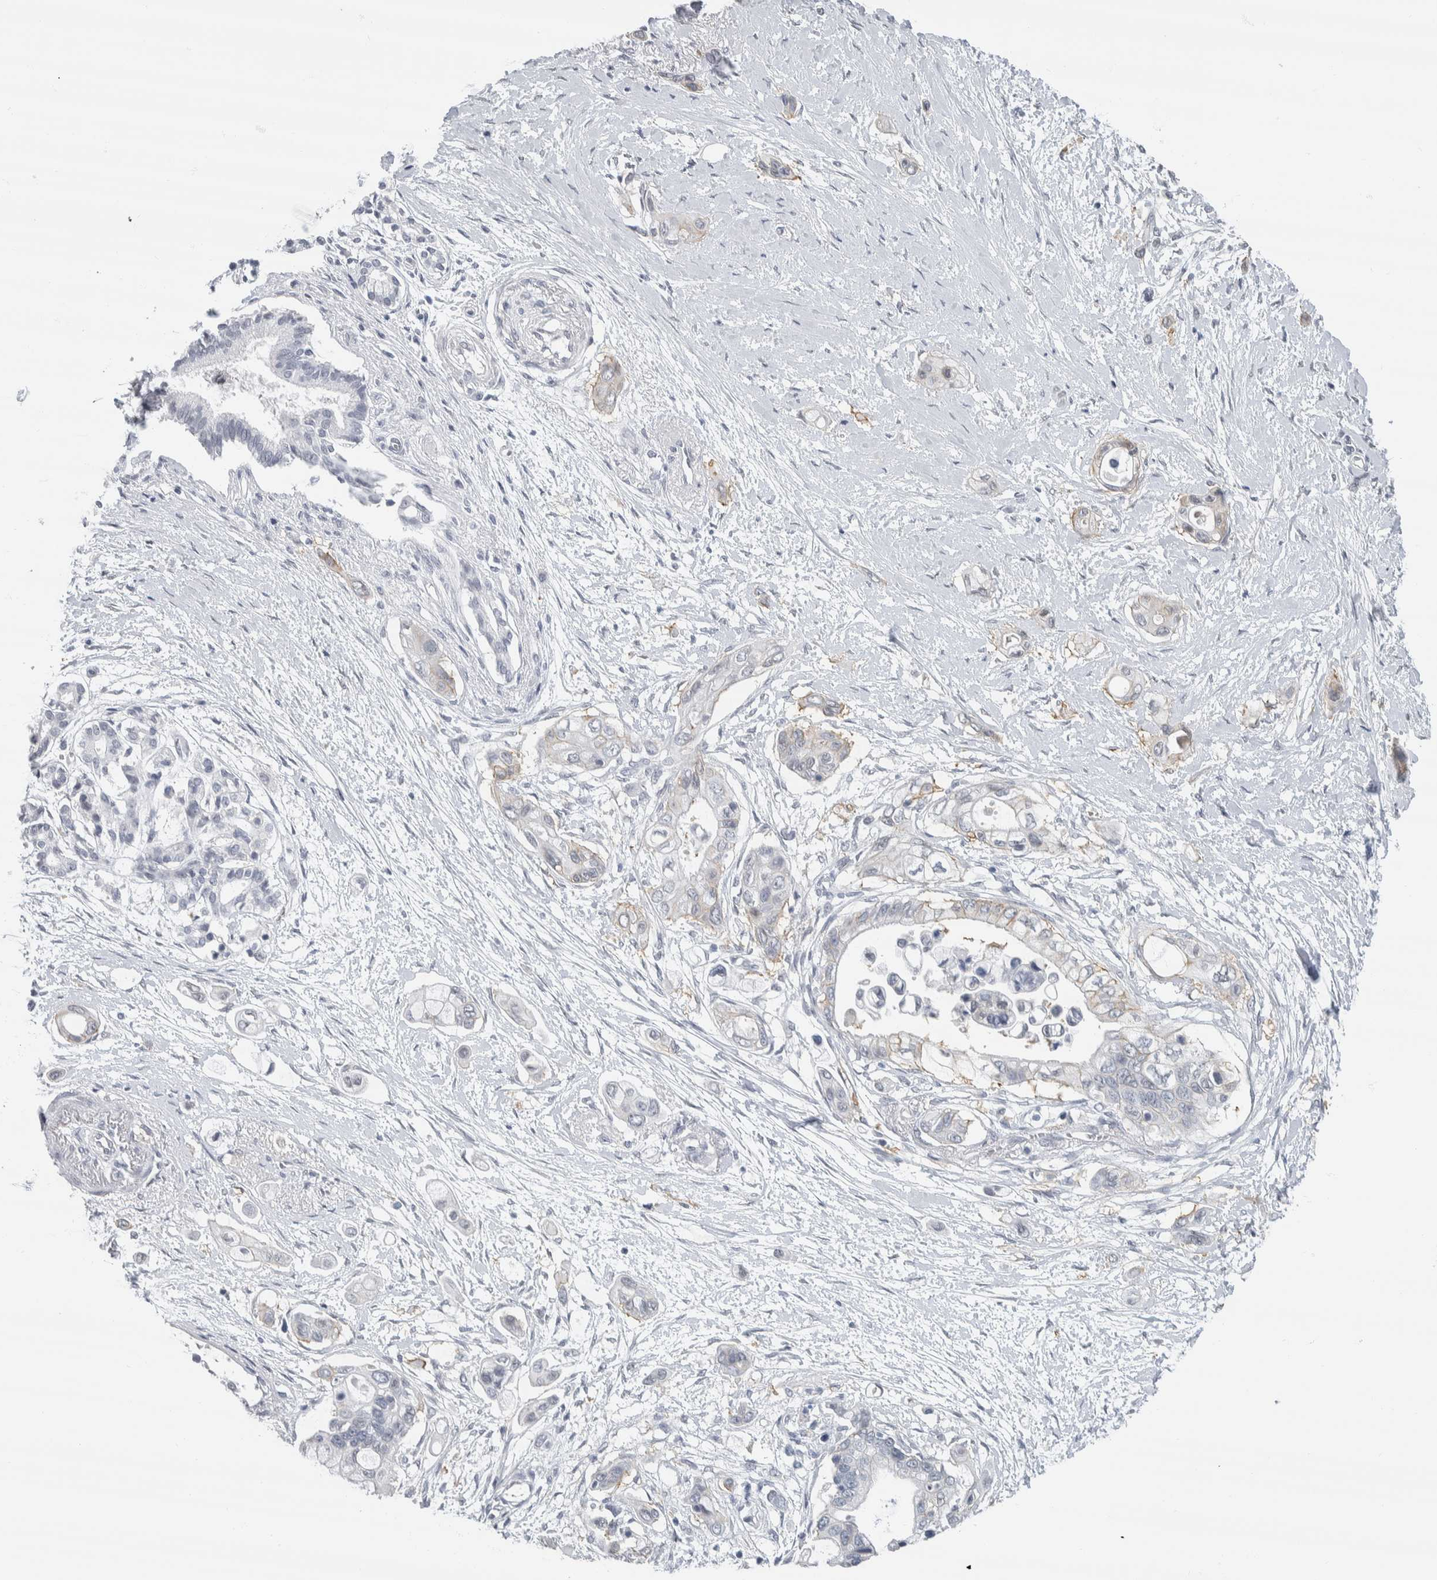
{"staining": {"intensity": "weak", "quantity": "<25%", "location": "cytoplasmic/membranous"}, "tissue": "pancreatic cancer", "cell_type": "Tumor cells", "image_type": "cancer", "snomed": [{"axis": "morphology", "description": "Adenocarcinoma, NOS"}, {"axis": "topography", "description": "Pancreas"}], "caption": "An immunohistochemistry (IHC) photomicrograph of adenocarcinoma (pancreatic) is shown. There is no staining in tumor cells of adenocarcinoma (pancreatic).", "gene": "NEFM", "patient": {"sex": "male", "age": 59}}